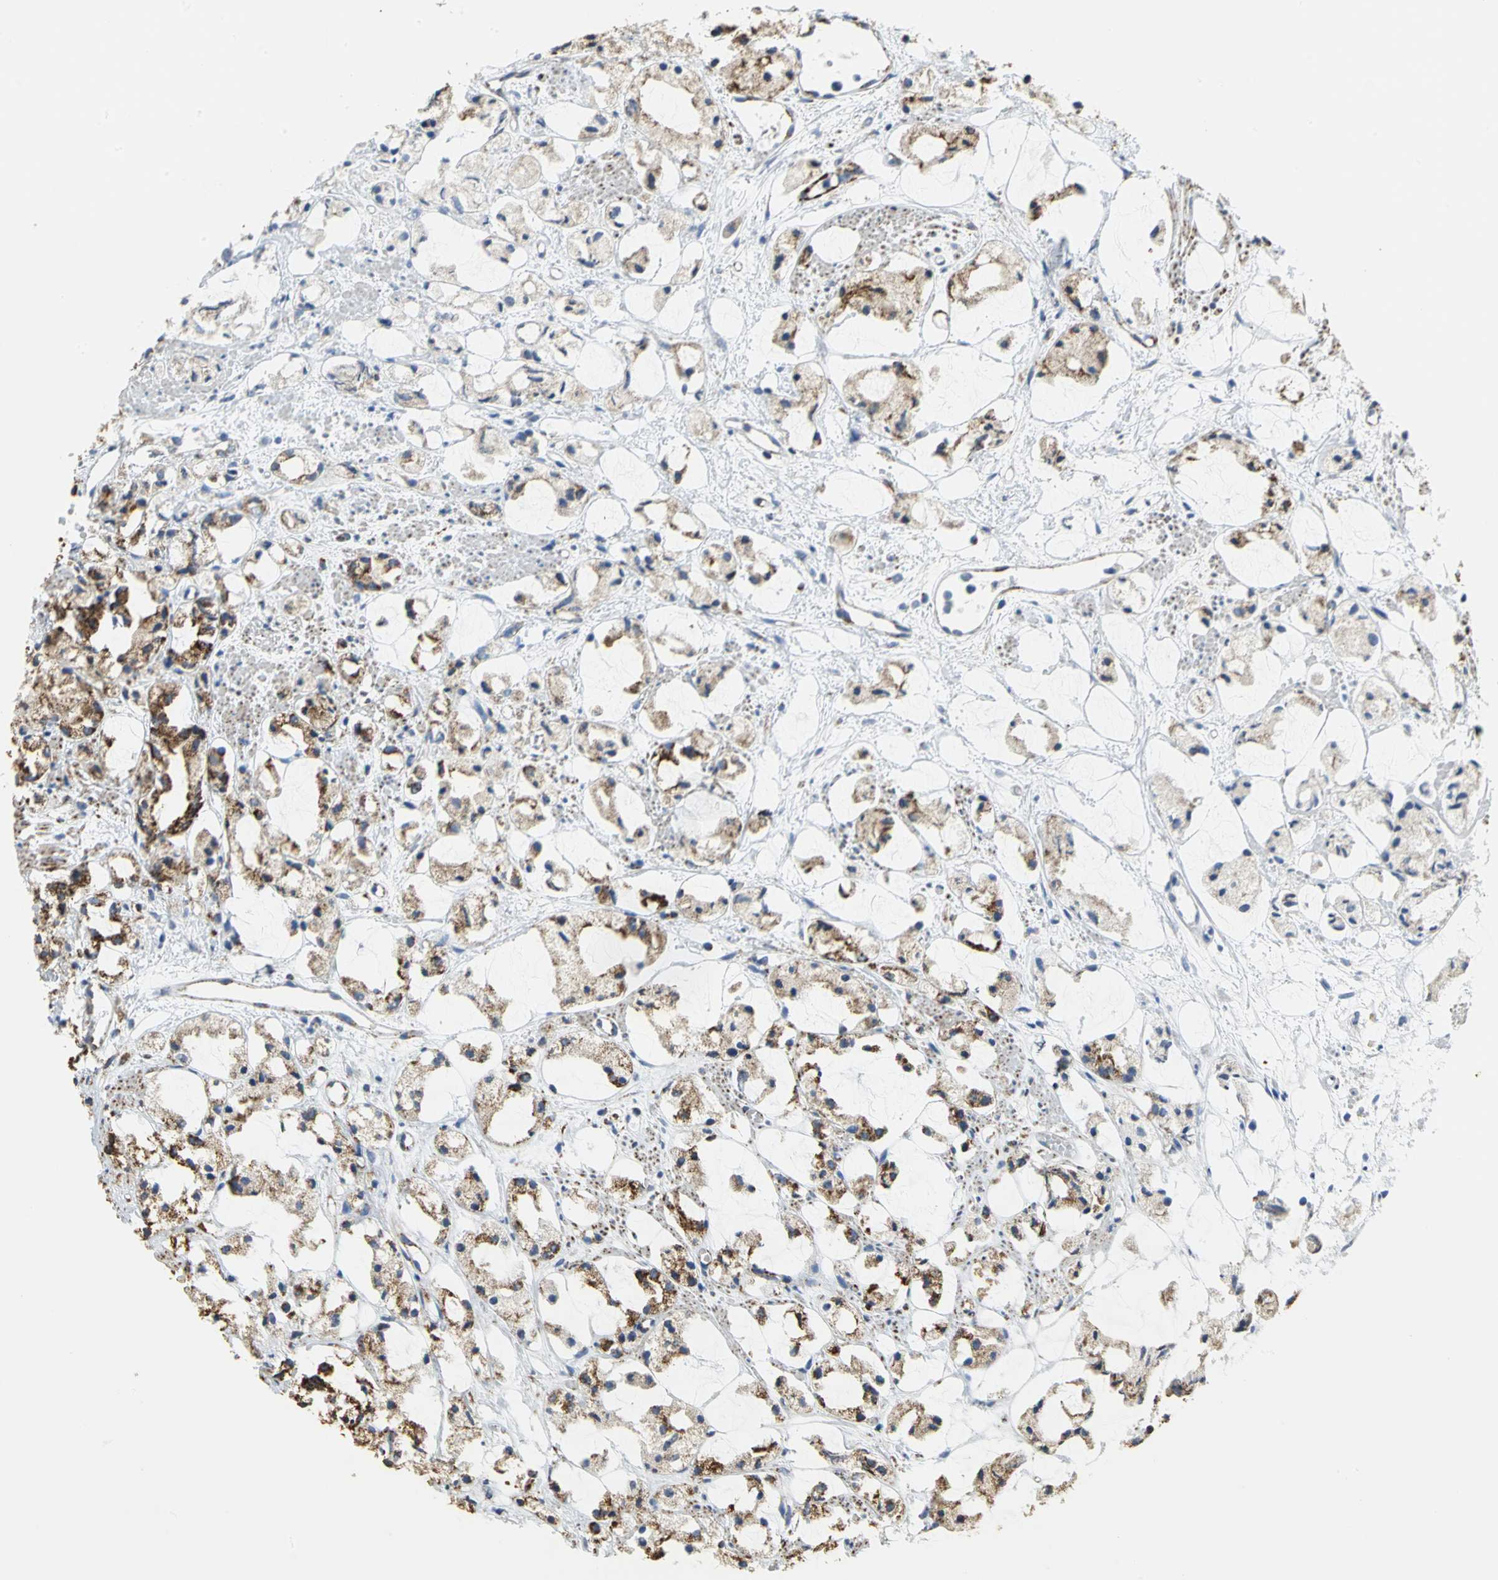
{"staining": {"intensity": "moderate", "quantity": "25%-75%", "location": "cytoplasmic/membranous"}, "tissue": "prostate cancer", "cell_type": "Tumor cells", "image_type": "cancer", "snomed": [{"axis": "morphology", "description": "Adenocarcinoma, High grade"}, {"axis": "topography", "description": "Prostate"}], "caption": "DAB immunohistochemical staining of human prostate cancer (adenocarcinoma (high-grade)) demonstrates moderate cytoplasmic/membranous protein staining in about 25%-75% of tumor cells.", "gene": "NTRK1", "patient": {"sex": "male", "age": 85}}